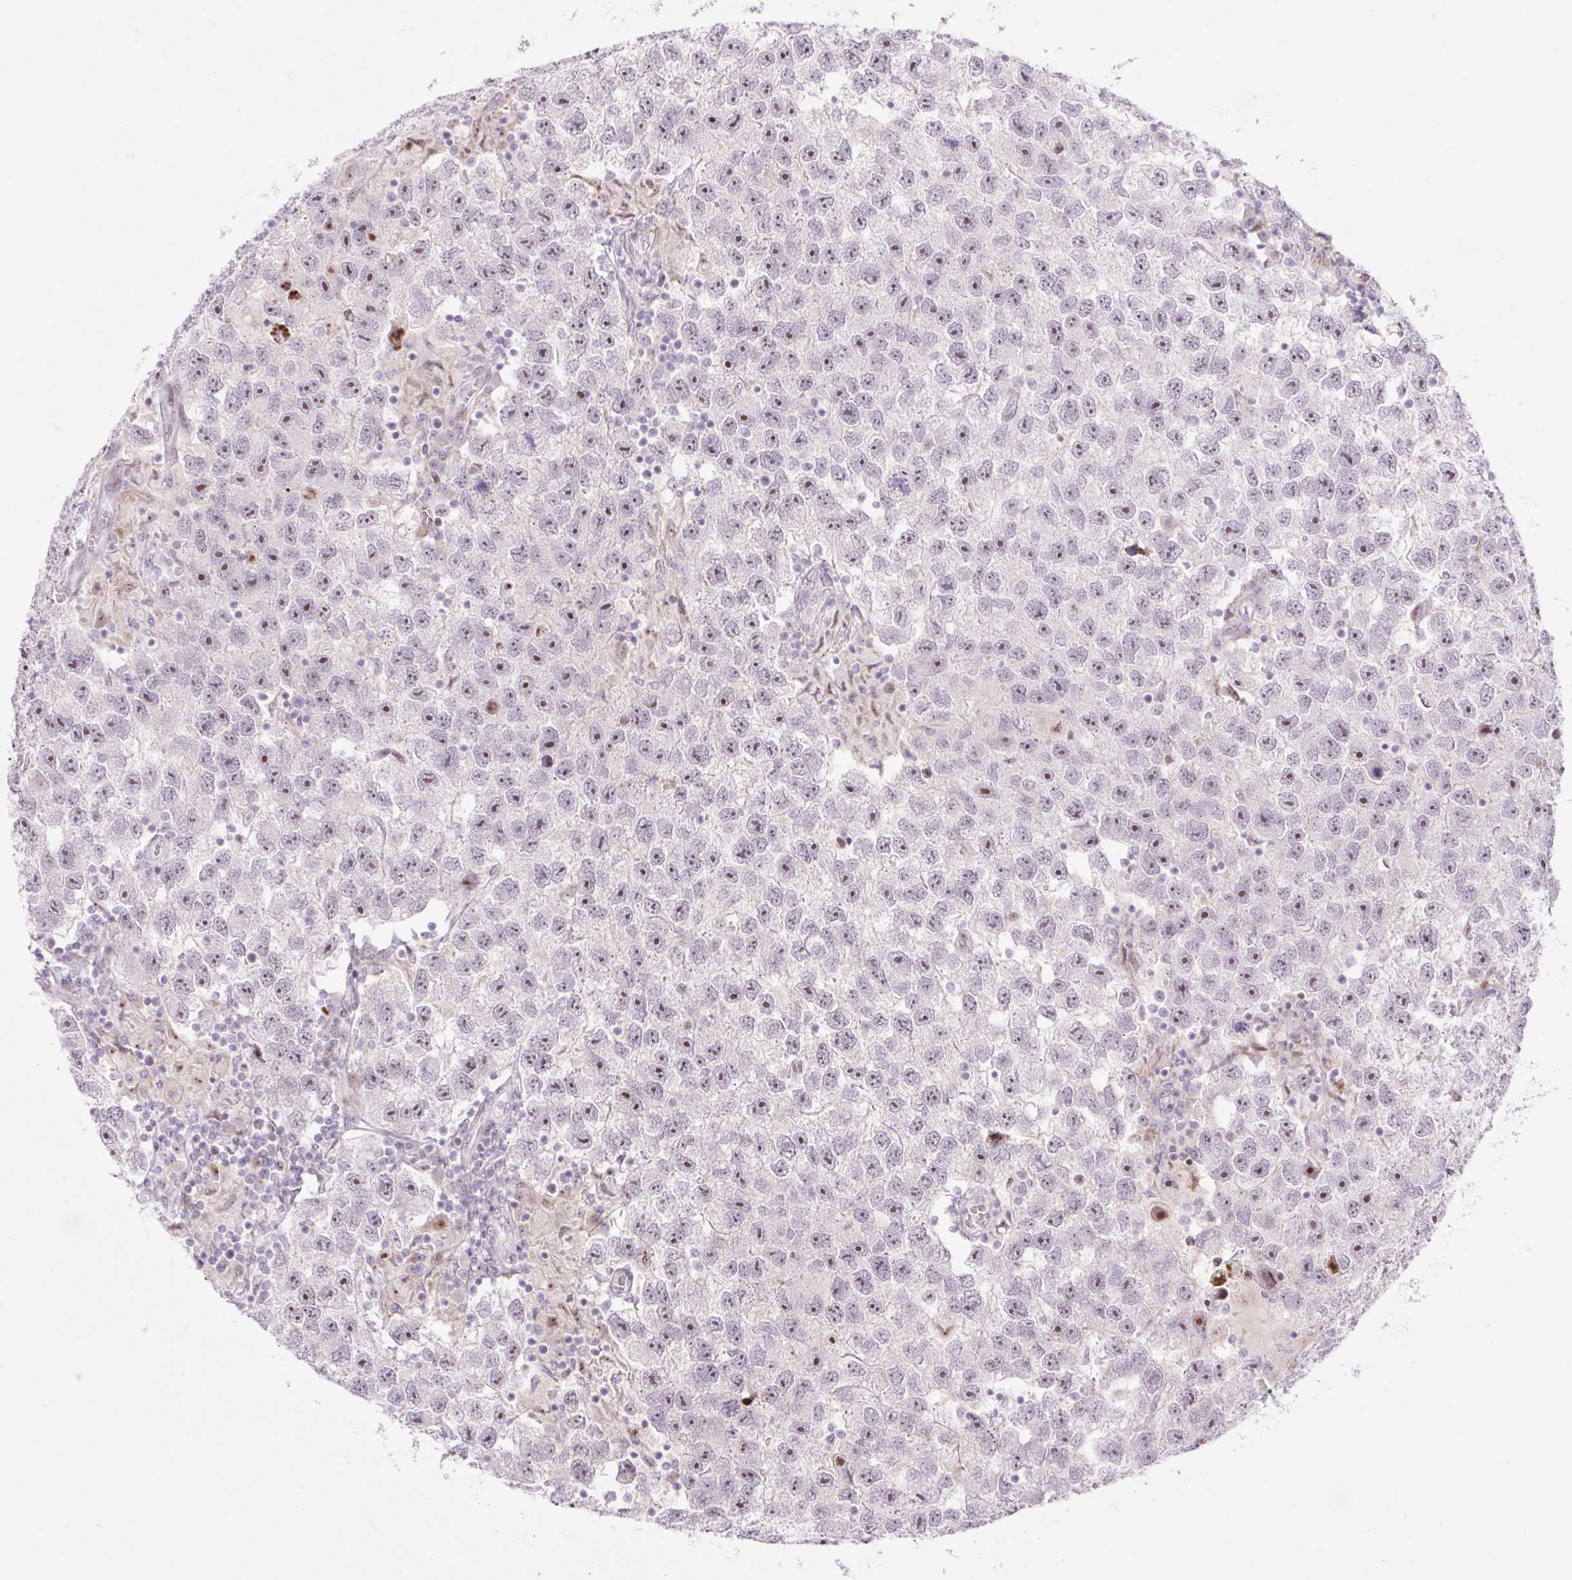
{"staining": {"intensity": "moderate", "quantity": "25%-75%", "location": "nuclear"}, "tissue": "testis cancer", "cell_type": "Tumor cells", "image_type": "cancer", "snomed": [{"axis": "morphology", "description": "Seminoma, NOS"}, {"axis": "topography", "description": "Testis"}], "caption": "About 25%-75% of tumor cells in testis cancer (seminoma) display moderate nuclear protein staining as visualized by brown immunohistochemical staining.", "gene": "ZNF417", "patient": {"sex": "male", "age": 26}}